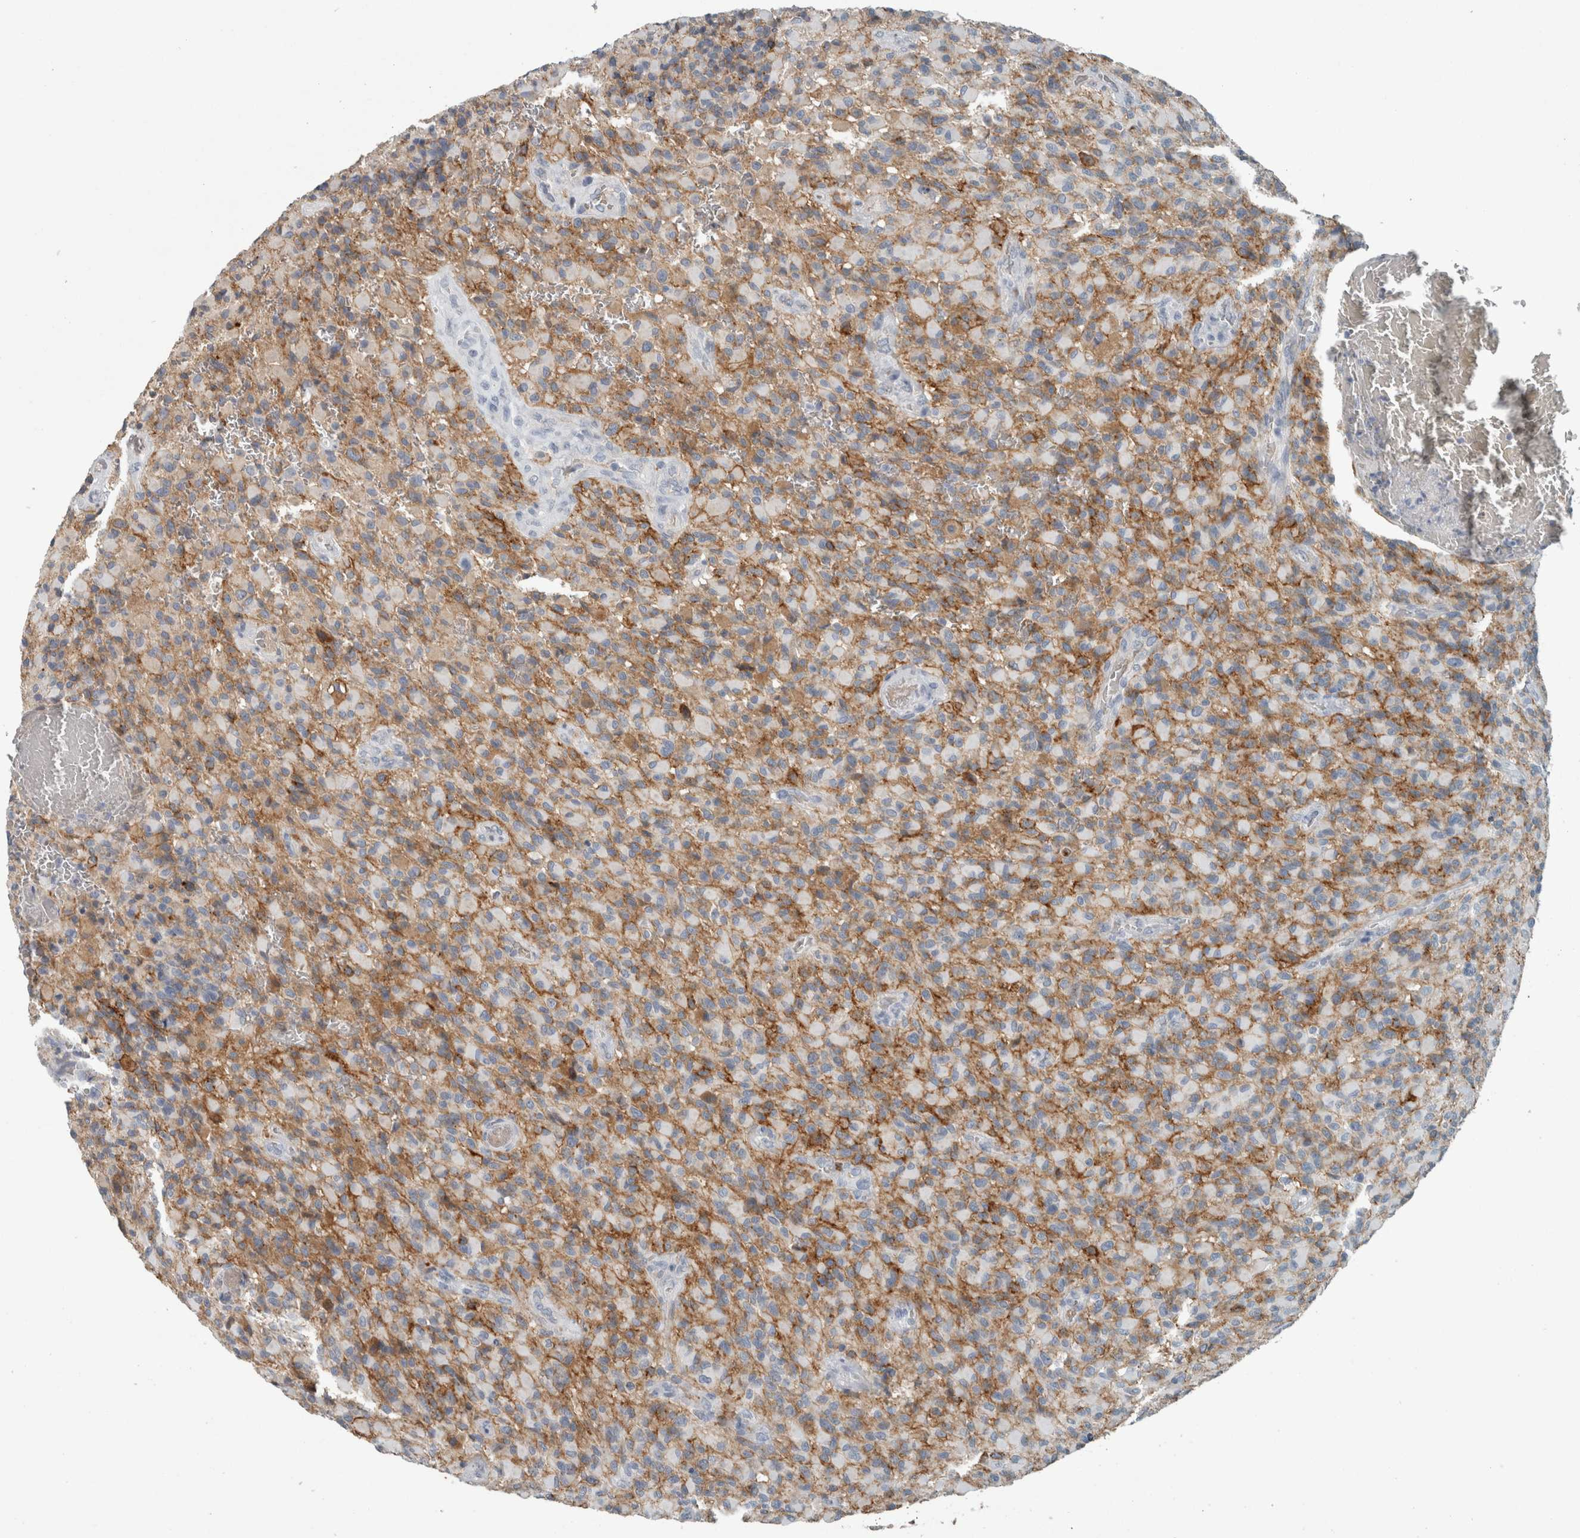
{"staining": {"intensity": "moderate", "quantity": "<25%", "location": "cytoplasmic/membranous"}, "tissue": "glioma", "cell_type": "Tumor cells", "image_type": "cancer", "snomed": [{"axis": "morphology", "description": "Glioma, malignant, High grade"}, {"axis": "topography", "description": "Brain"}], "caption": "This histopathology image shows immunohistochemistry (IHC) staining of malignant high-grade glioma, with low moderate cytoplasmic/membranous staining in about <25% of tumor cells.", "gene": "CHL1", "patient": {"sex": "male", "age": 71}}